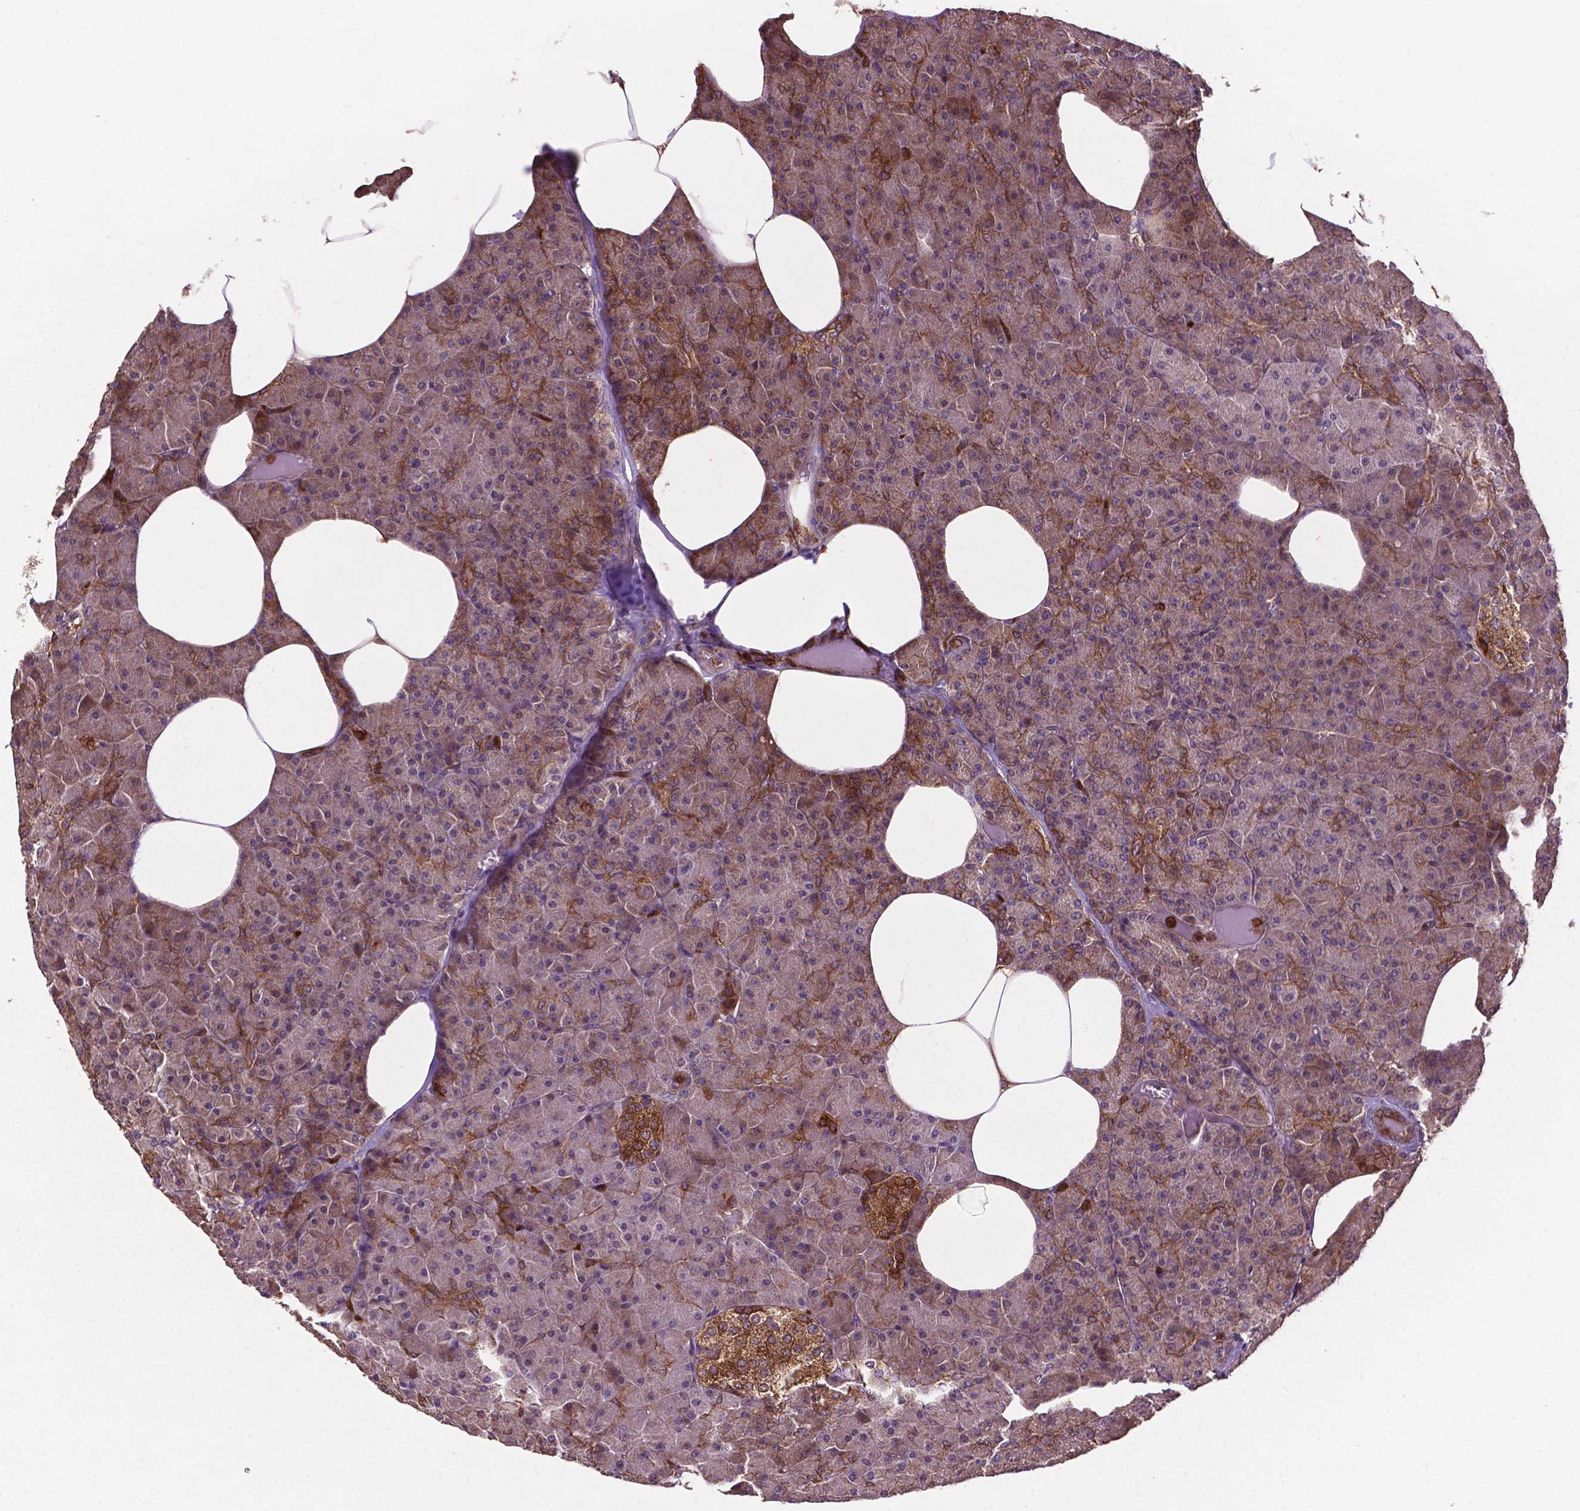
{"staining": {"intensity": "strong", "quantity": "<25%", "location": "cytoplasmic/membranous"}, "tissue": "pancreas", "cell_type": "Exocrine glandular cells", "image_type": "normal", "snomed": [{"axis": "morphology", "description": "Normal tissue, NOS"}, {"axis": "topography", "description": "Pancreas"}], "caption": "Approximately <25% of exocrine glandular cells in unremarkable pancreas exhibit strong cytoplasmic/membranous protein staining as visualized by brown immunohistochemical staining.", "gene": "SMAD3", "patient": {"sex": "female", "age": 45}}